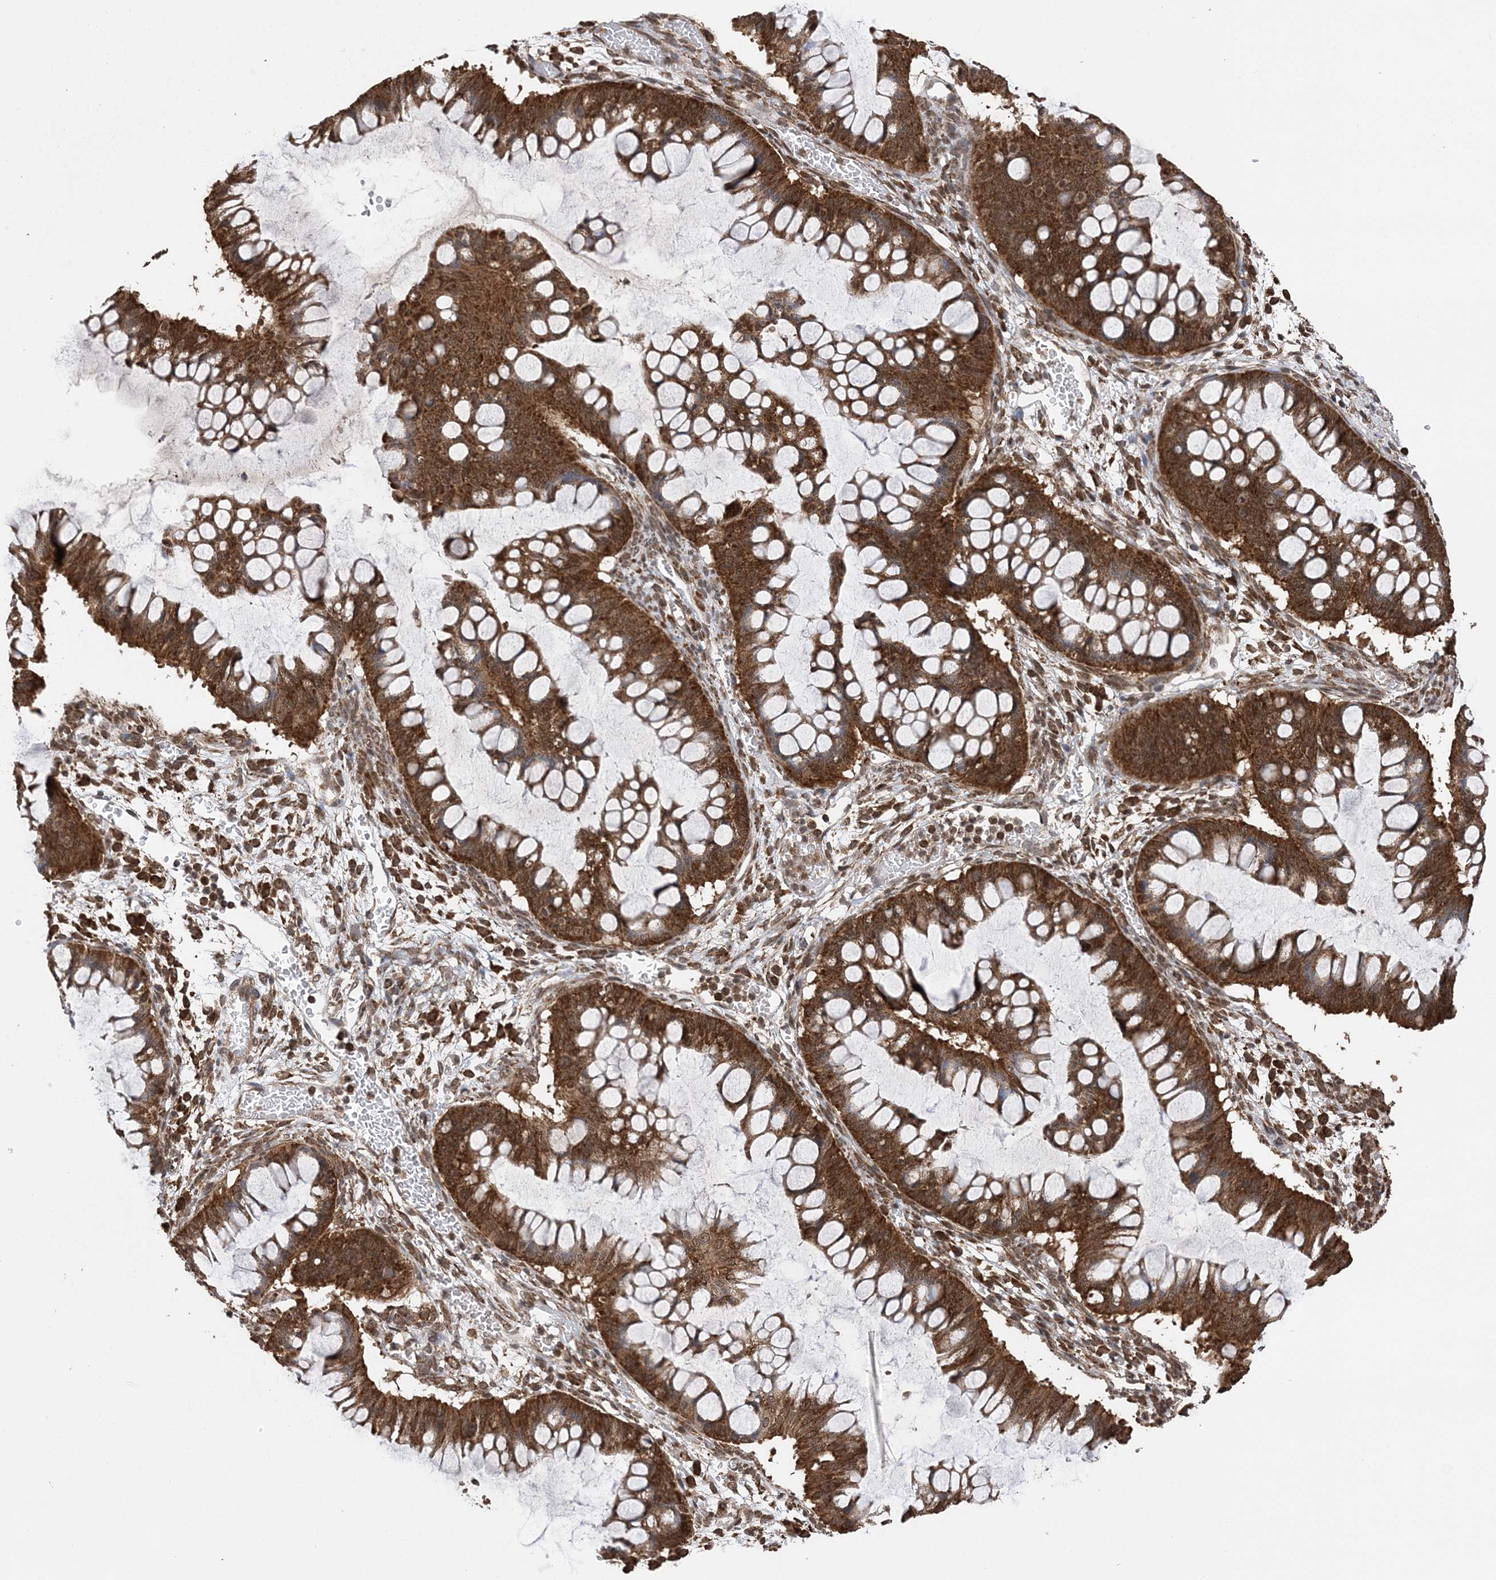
{"staining": {"intensity": "strong", "quantity": ">75%", "location": "cytoplasmic/membranous"}, "tissue": "ovarian cancer", "cell_type": "Tumor cells", "image_type": "cancer", "snomed": [{"axis": "morphology", "description": "Cystadenocarcinoma, mucinous, NOS"}, {"axis": "topography", "description": "Ovary"}], "caption": "Protein analysis of ovarian cancer (mucinous cystadenocarcinoma) tissue exhibits strong cytoplasmic/membranous positivity in about >75% of tumor cells.", "gene": "PCBP1", "patient": {"sex": "female", "age": 73}}